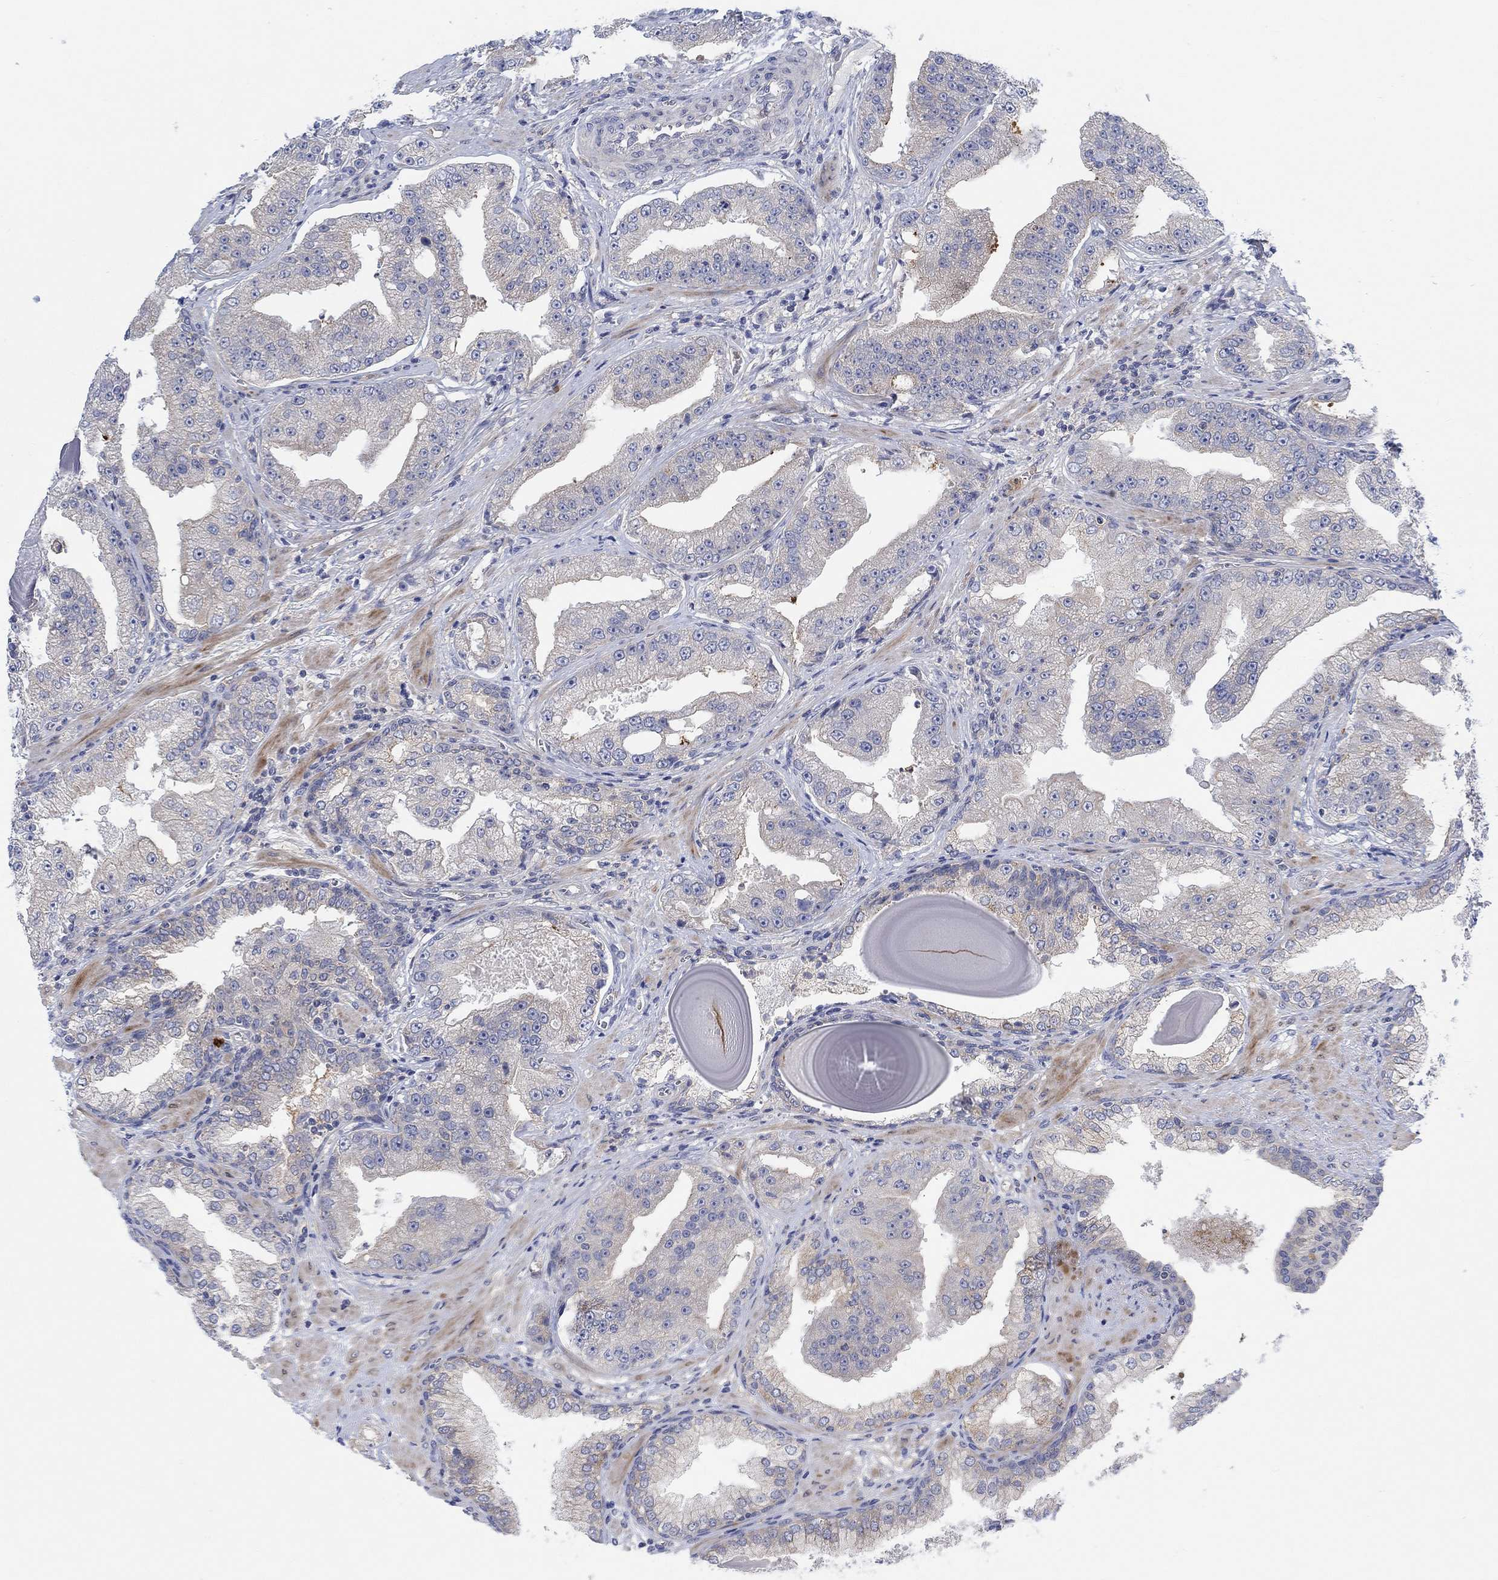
{"staining": {"intensity": "negative", "quantity": "none", "location": "none"}, "tissue": "prostate cancer", "cell_type": "Tumor cells", "image_type": "cancer", "snomed": [{"axis": "morphology", "description": "Adenocarcinoma, Low grade"}, {"axis": "topography", "description": "Prostate"}], "caption": "Immunohistochemical staining of human prostate cancer (adenocarcinoma (low-grade)) displays no significant staining in tumor cells.", "gene": "PMFBP1", "patient": {"sex": "male", "age": 62}}